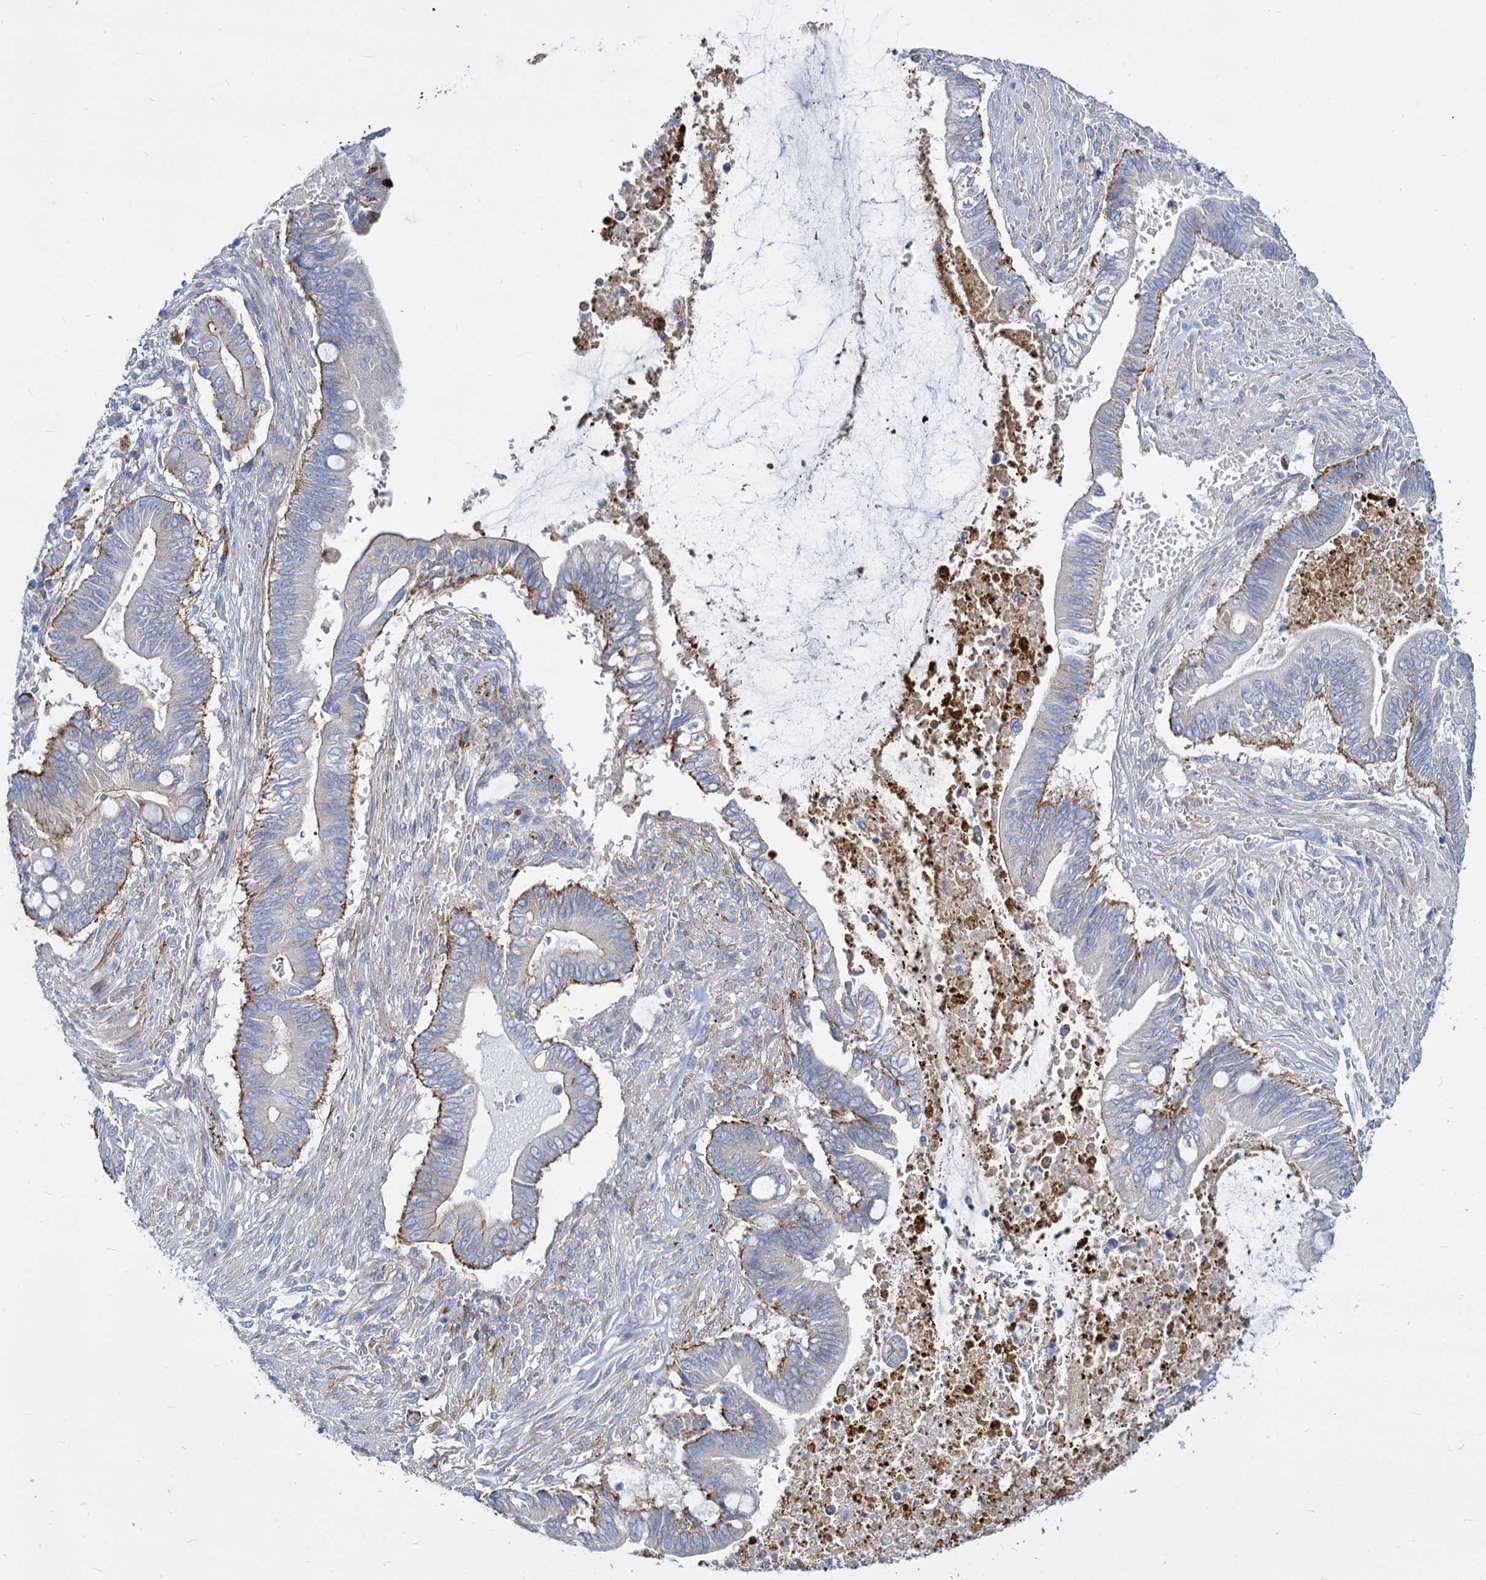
{"staining": {"intensity": "weak", "quantity": "<25%", "location": "cytoplasmic/membranous"}, "tissue": "pancreatic cancer", "cell_type": "Tumor cells", "image_type": "cancer", "snomed": [{"axis": "morphology", "description": "Adenocarcinoma, NOS"}, {"axis": "topography", "description": "Pancreas"}], "caption": "The image reveals no staining of tumor cells in pancreatic cancer.", "gene": "TRIM77", "patient": {"sex": "male", "age": 68}}